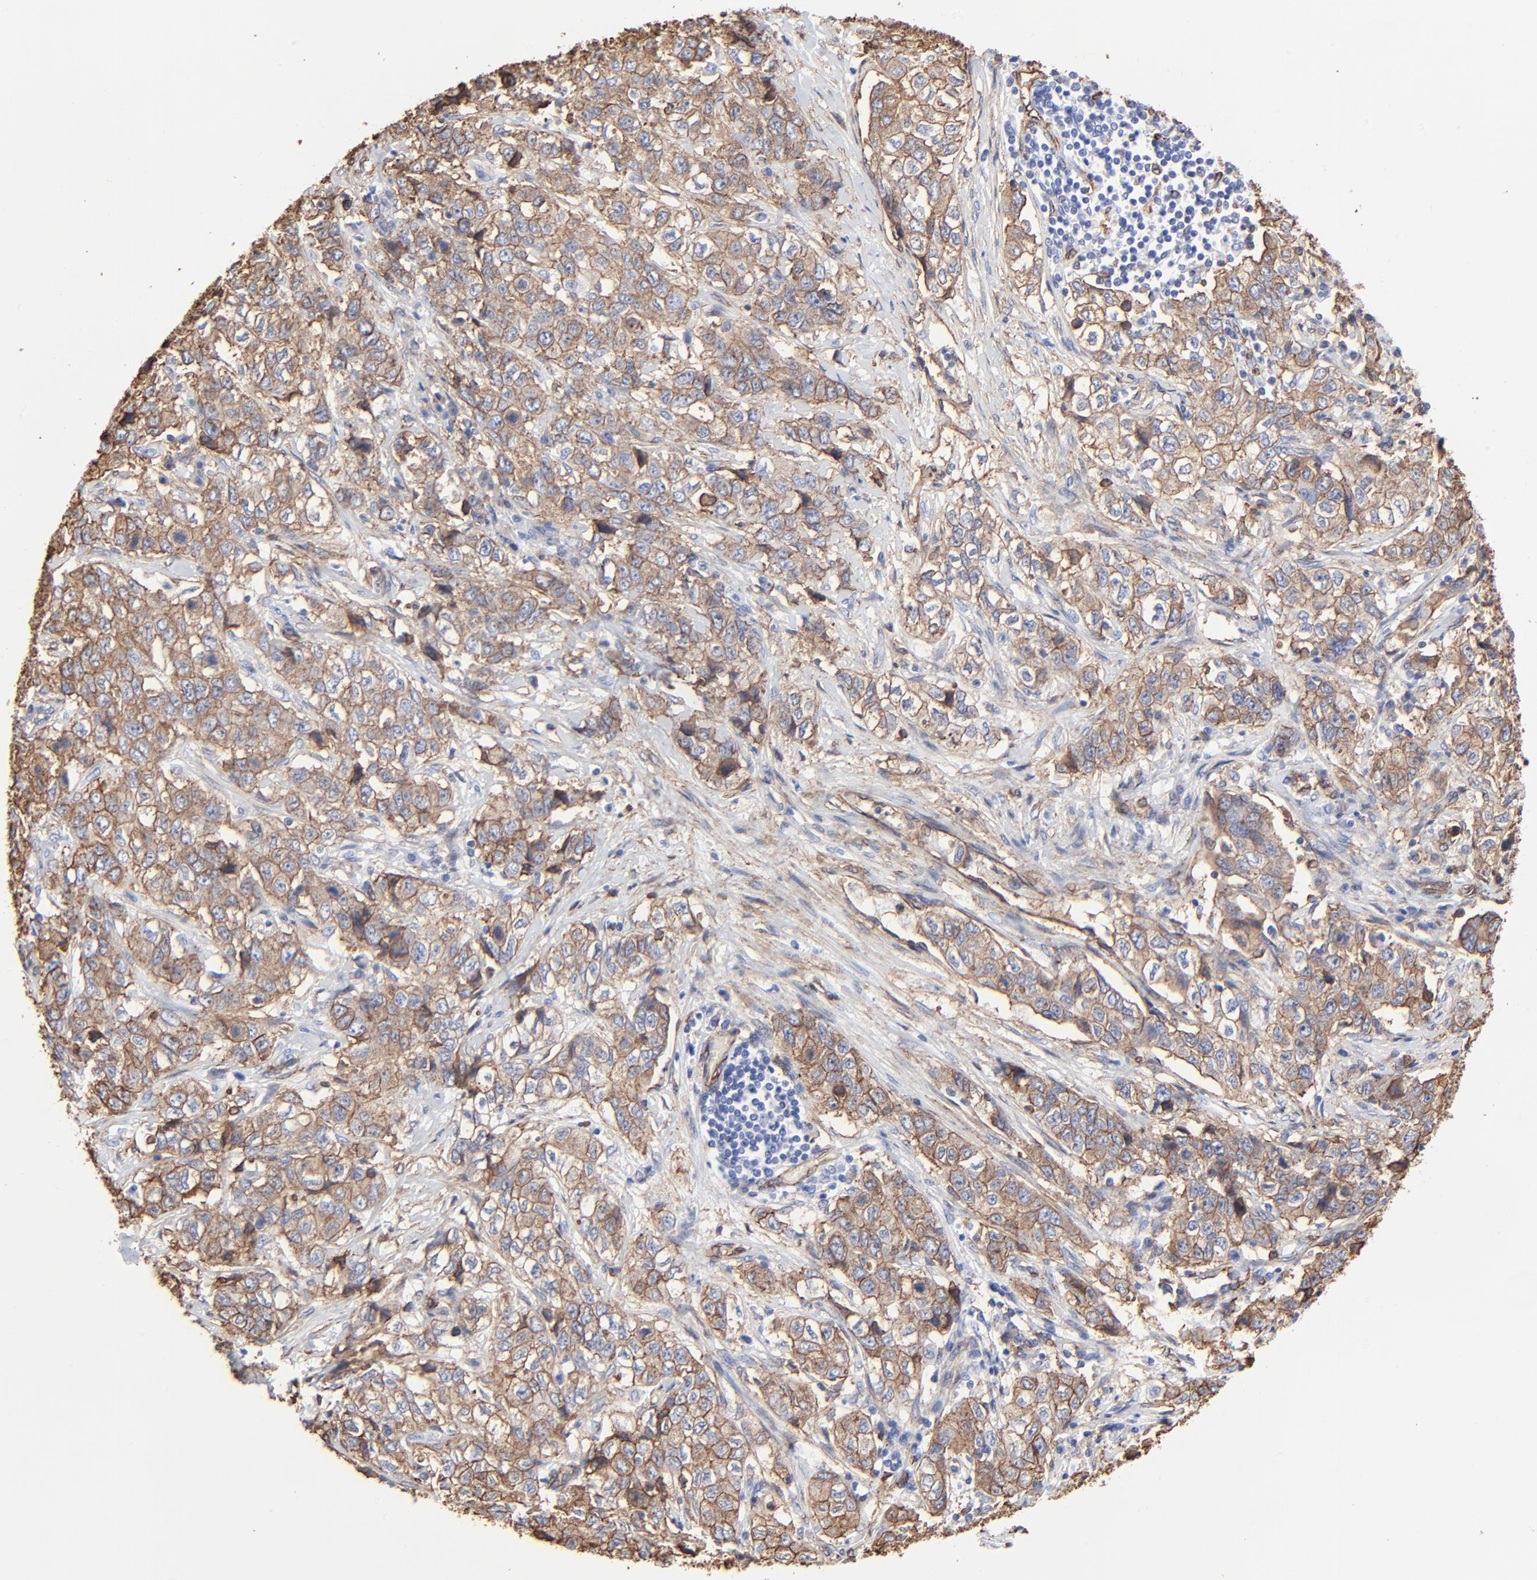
{"staining": {"intensity": "moderate", "quantity": ">75%", "location": "cytoplasmic/membranous"}, "tissue": "stomach cancer", "cell_type": "Tumor cells", "image_type": "cancer", "snomed": [{"axis": "morphology", "description": "Adenocarcinoma, NOS"}, {"axis": "topography", "description": "Stomach"}], "caption": "The histopathology image exhibits staining of stomach adenocarcinoma, revealing moderate cytoplasmic/membranous protein staining (brown color) within tumor cells. The protein is stained brown, and the nuclei are stained in blue (DAB (3,3'-diaminobenzidine) IHC with brightfield microscopy, high magnification).", "gene": "CAV1", "patient": {"sex": "male", "age": 48}}